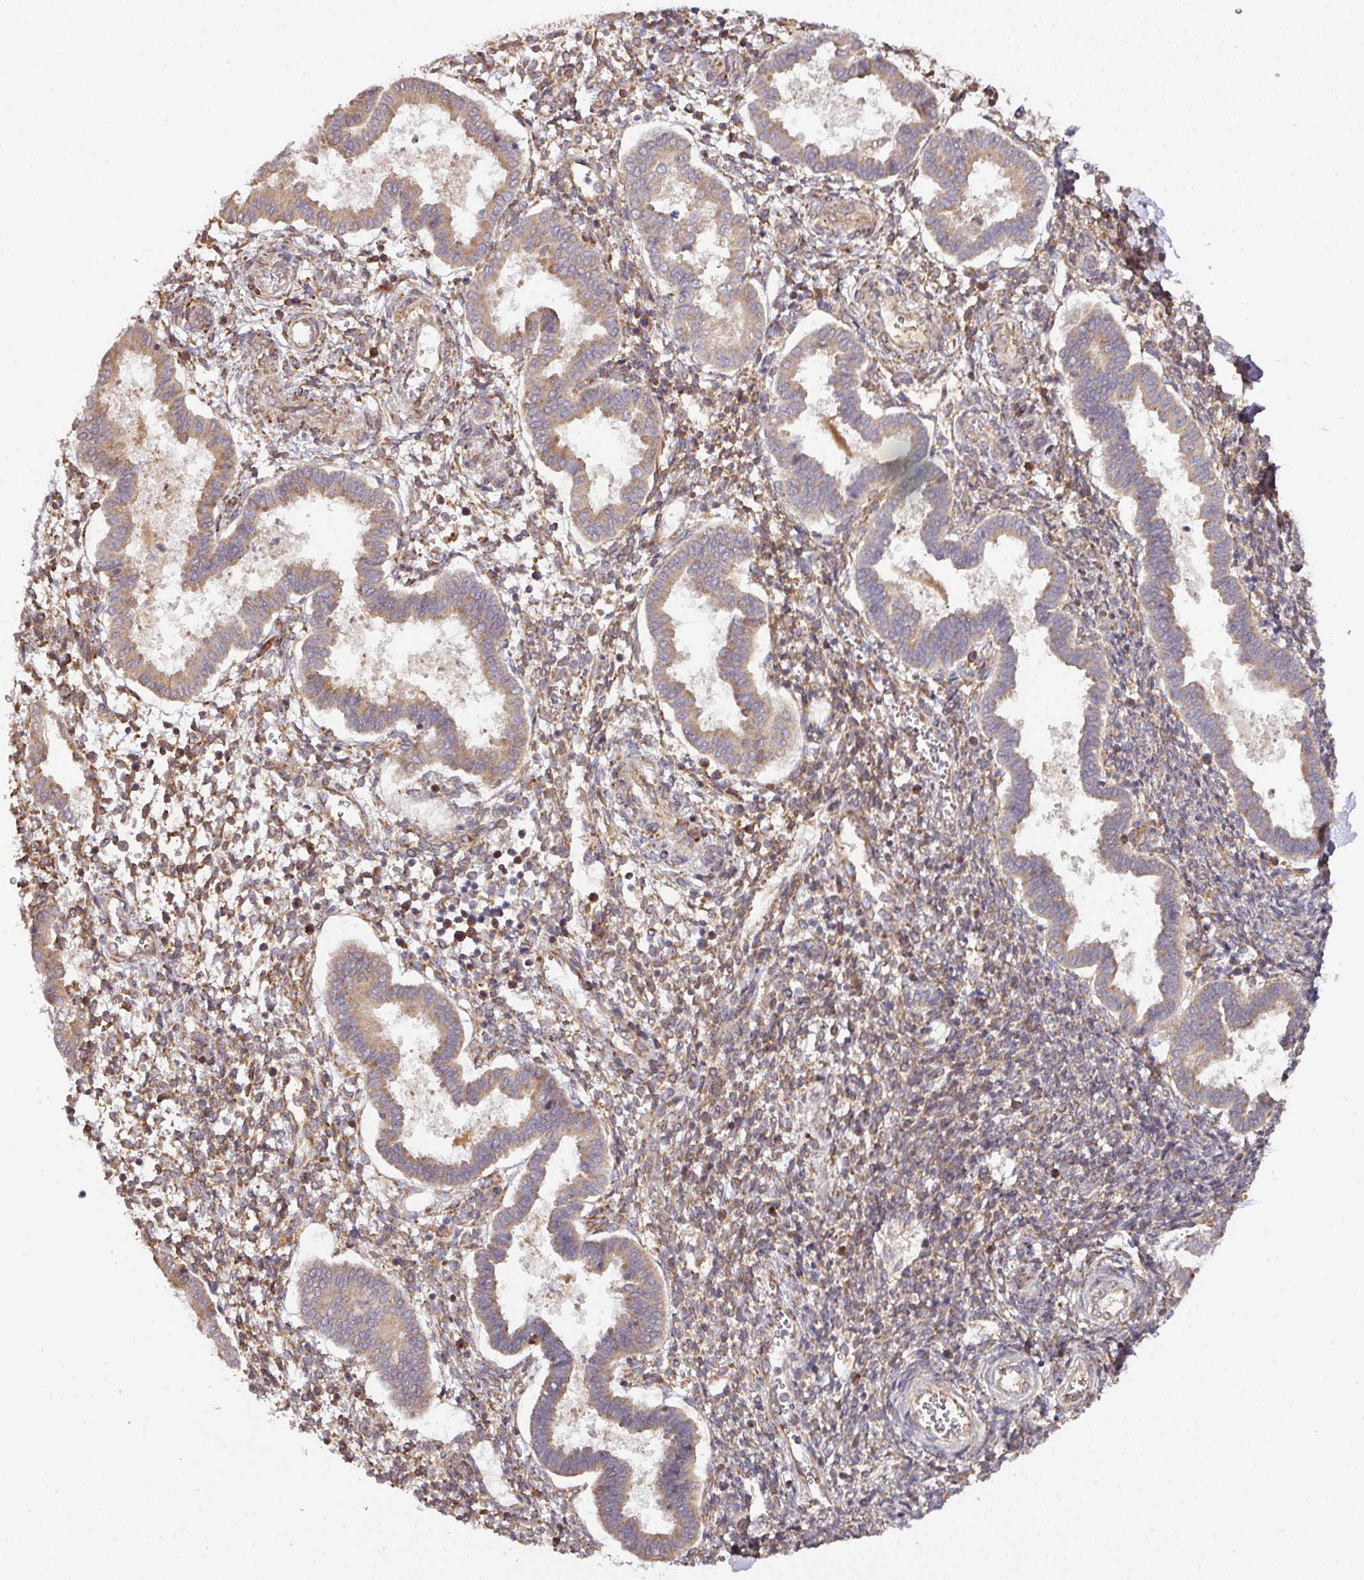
{"staining": {"intensity": "moderate", "quantity": ">75%", "location": "cytoplasmic/membranous"}, "tissue": "endometrium", "cell_type": "Cells in endometrial stroma", "image_type": "normal", "snomed": [{"axis": "morphology", "description": "Normal tissue, NOS"}, {"axis": "topography", "description": "Endometrium"}], "caption": "Immunohistochemistry (DAB (3,3'-diaminobenzidine)) staining of benign human endometrium displays moderate cytoplasmic/membranous protein positivity in approximately >75% of cells in endometrial stroma. Immunohistochemistry stains the protein in brown and the nuclei are stained blue.", "gene": "GALP", "patient": {"sex": "female", "age": 24}}